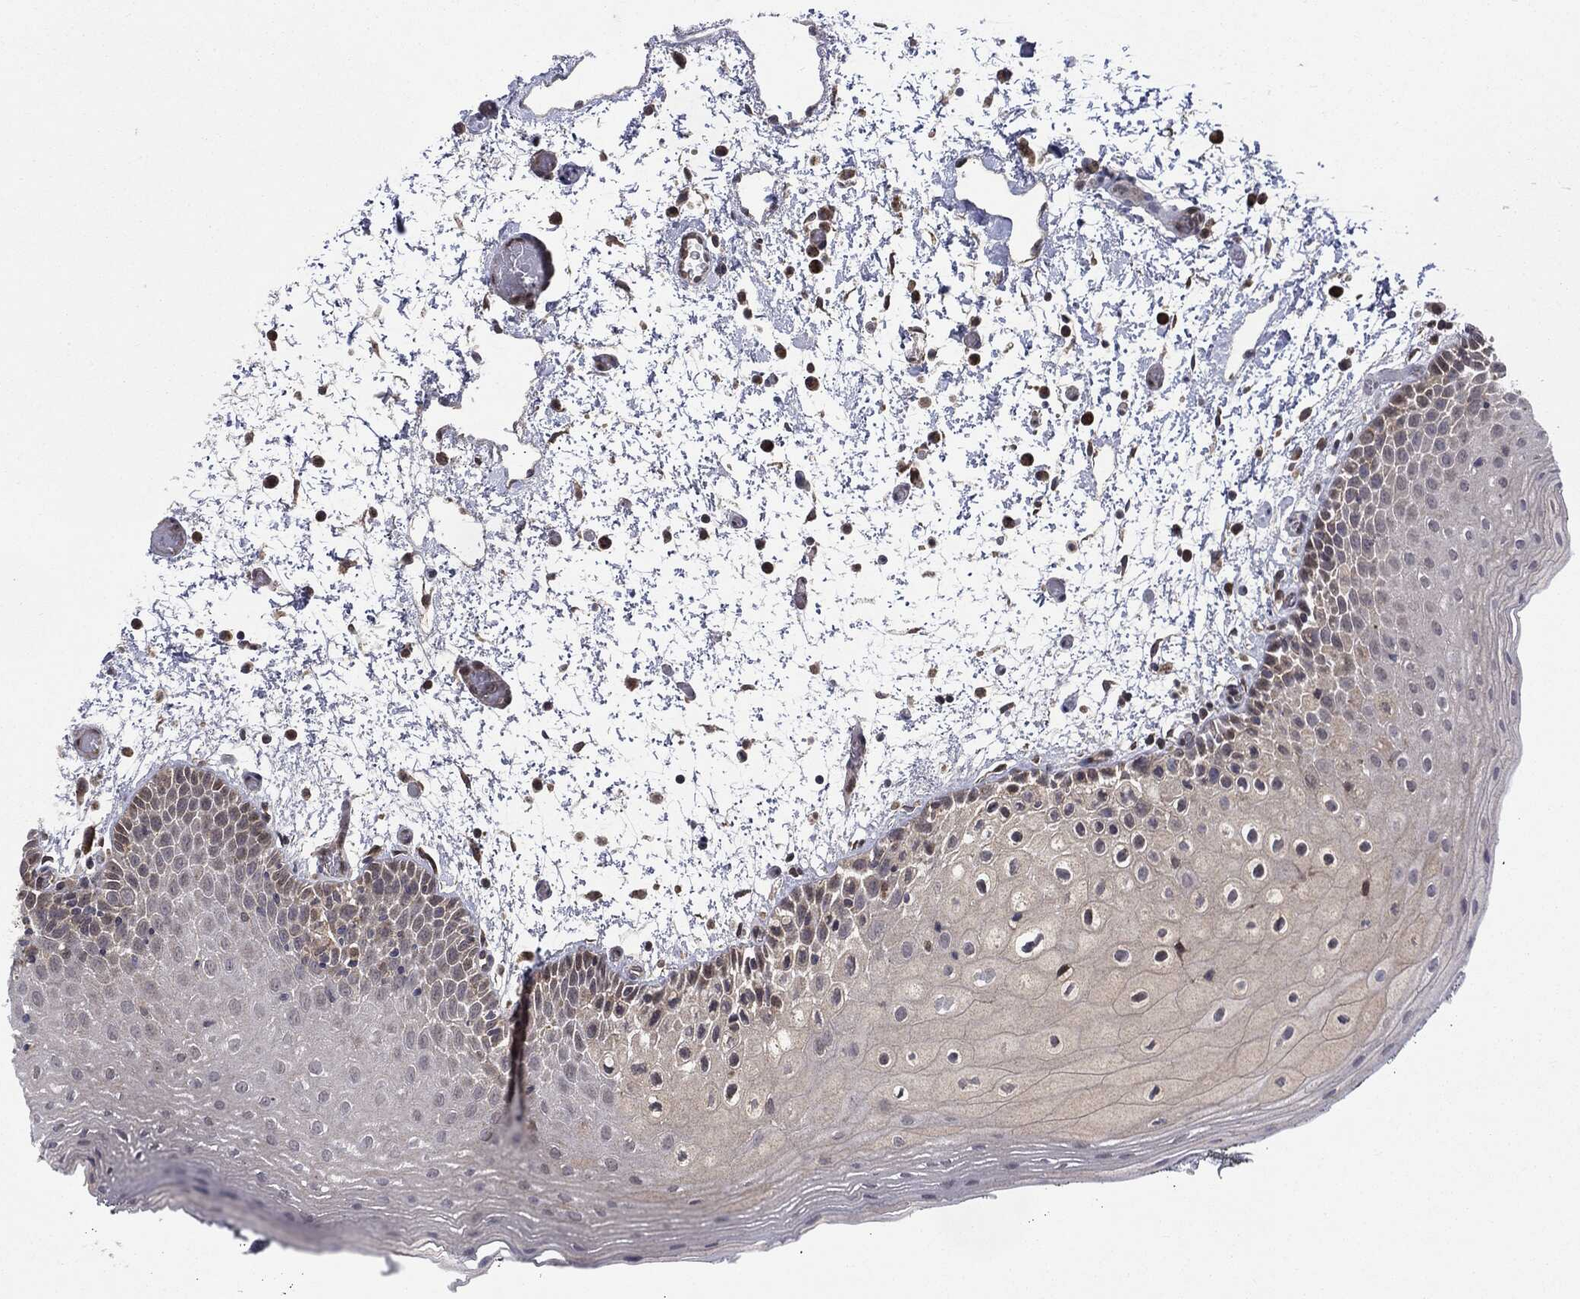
{"staining": {"intensity": "negative", "quantity": "none", "location": "none"}, "tissue": "oral mucosa", "cell_type": "Squamous epithelial cells", "image_type": "normal", "snomed": [{"axis": "morphology", "description": "Normal tissue, NOS"}, {"axis": "morphology", "description": "Squamous cell carcinoma, NOS"}, {"axis": "topography", "description": "Oral tissue"}, {"axis": "topography", "description": "Tounge, NOS"}, {"axis": "topography", "description": "Head-Neck"}], "caption": "The immunohistochemistry (IHC) image has no significant positivity in squamous epithelial cells of oral mucosa.", "gene": "PTPA", "patient": {"sex": "female", "age": 80}}